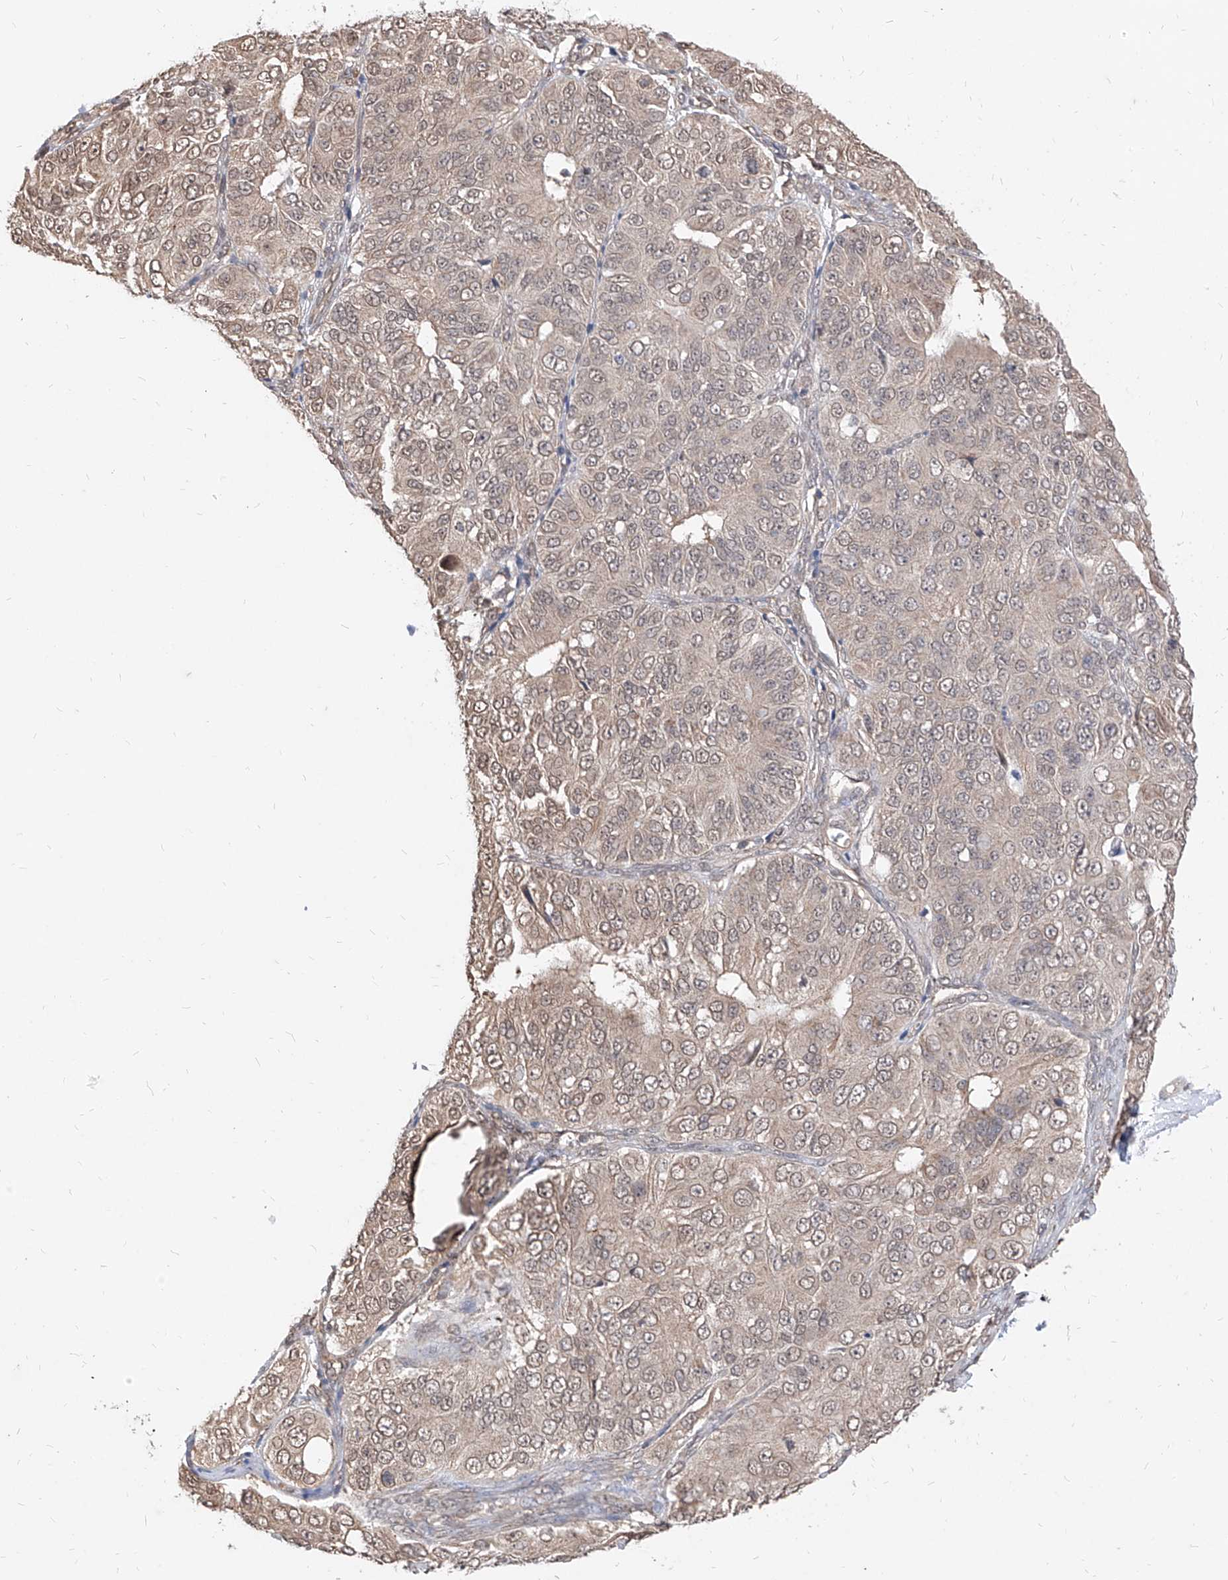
{"staining": {"intensity": "weak", "quantity": ">75%", "location": "cytoplasmic/membranous,nuclear"}, "tissue": "ovarian cancer", "cell_type": "Tumor cells", "image_type": "cancer", "snomed": [{"axis": "morphology", "description": "Carcinoma, endometroid"}, {"axis": "topography", "description": "Ovary"}], "caption": "High-power microscopy captured an immunohistochemistry histopathology image of ovarian endometroid carcinoma, revealing weak cytoplasmic/membranous and nuclear staining in approximately >75% of tumor cells.", "gene": "C8orf82", "patient": {"sex": "female", "age": 51}}